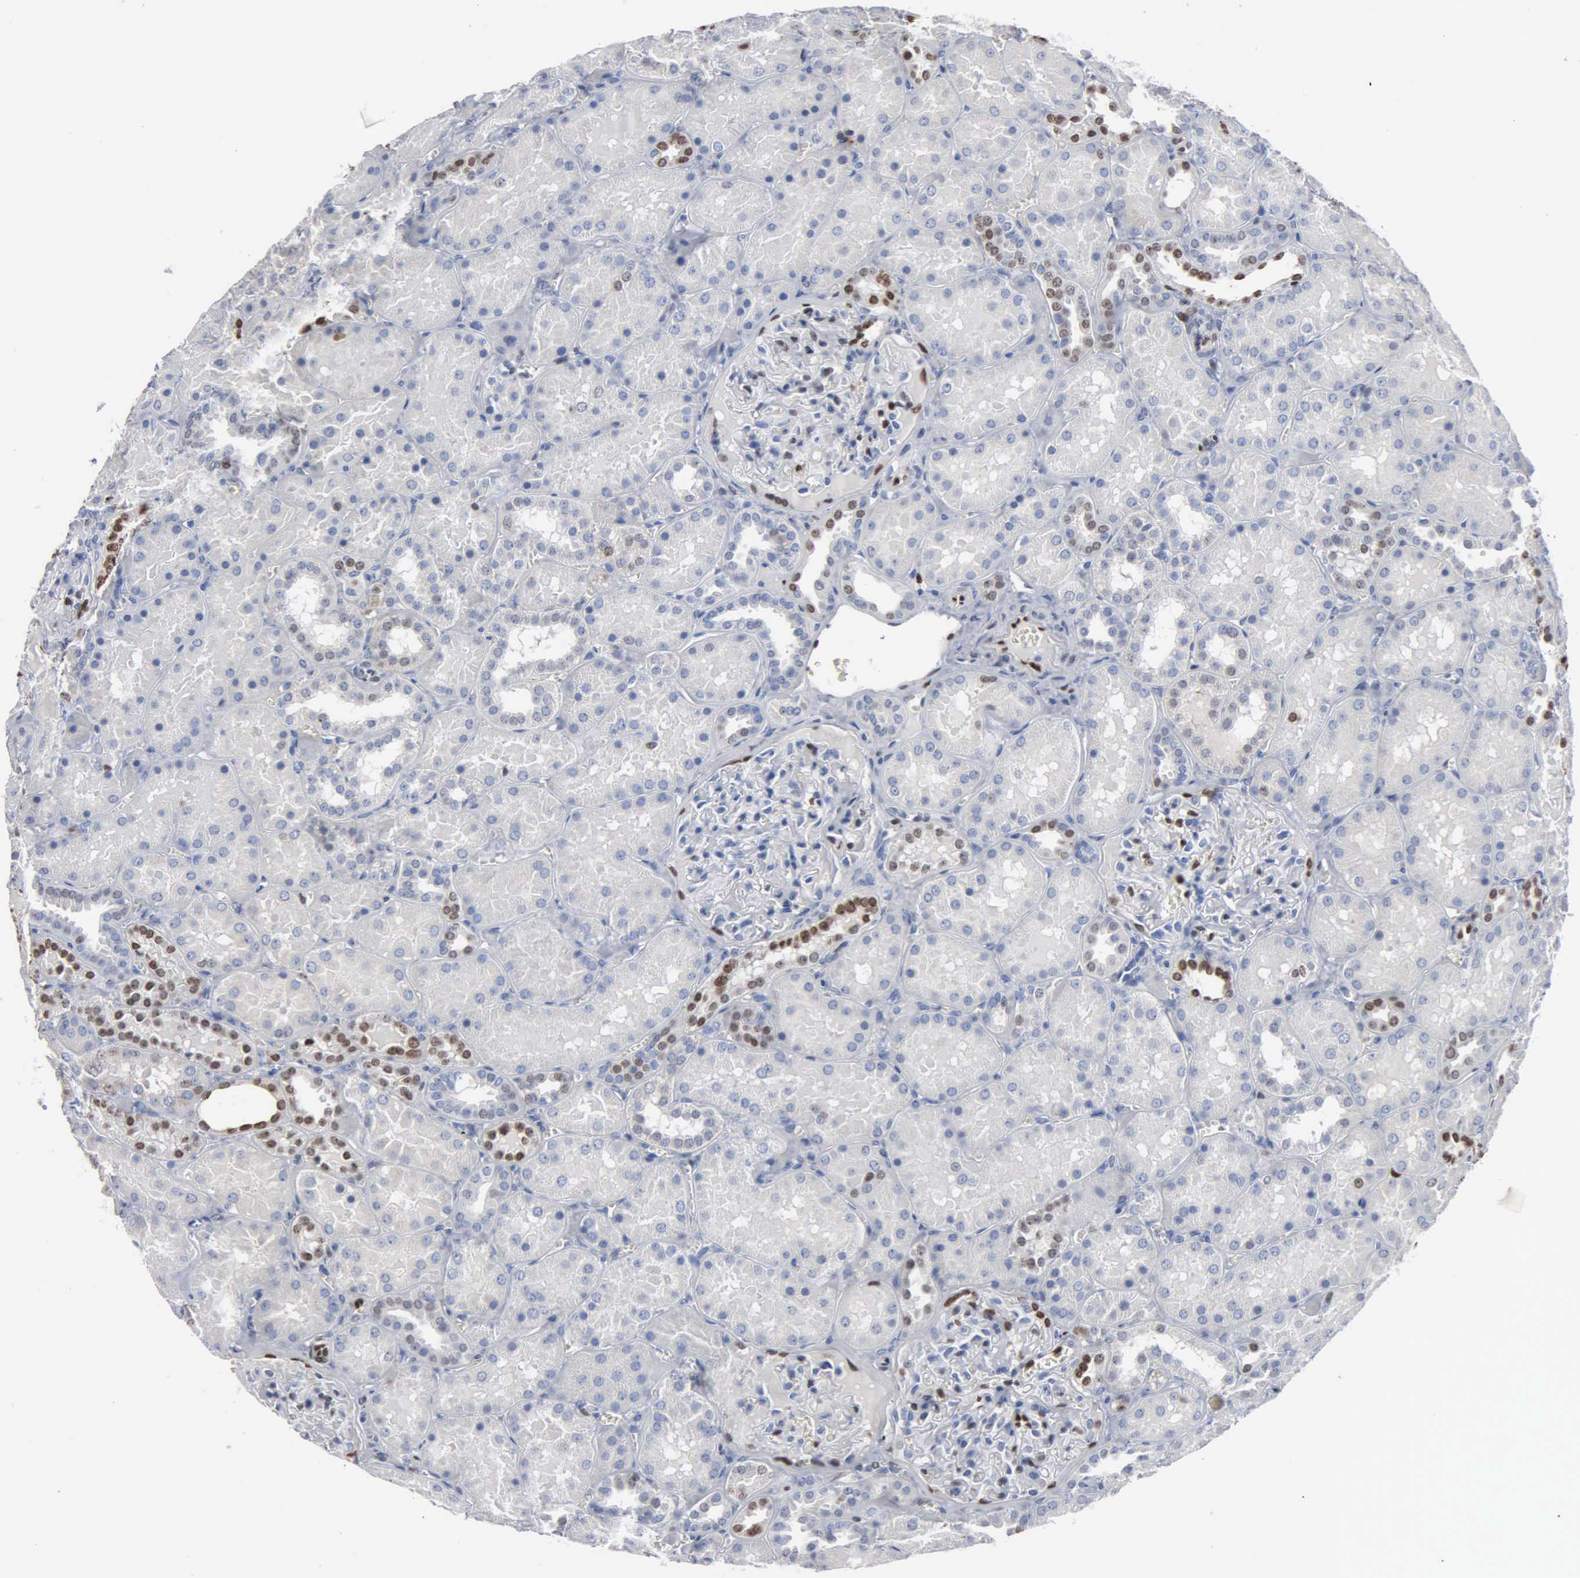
{"staining": {"intensity": "strong", "quantity": "<25%", "location": "nuclear"}, "tissue": "kidney", "cell_type": "Cells in glomeruli", "image_type": "normal", "snomed": [{"axis": "morphology", "description": "Normal tissue, NOS"}, {"axis": "topography", "description": "Kidney"}], "caption": "The immunohistochemical stain highlights strong nuclear staining in cells in glomeruli of normal kidney. The protein is shown in brown color, while the nuclei are stained blue.", "gene": "FGF2", "patient": {"sex": "female", "age": 52}}